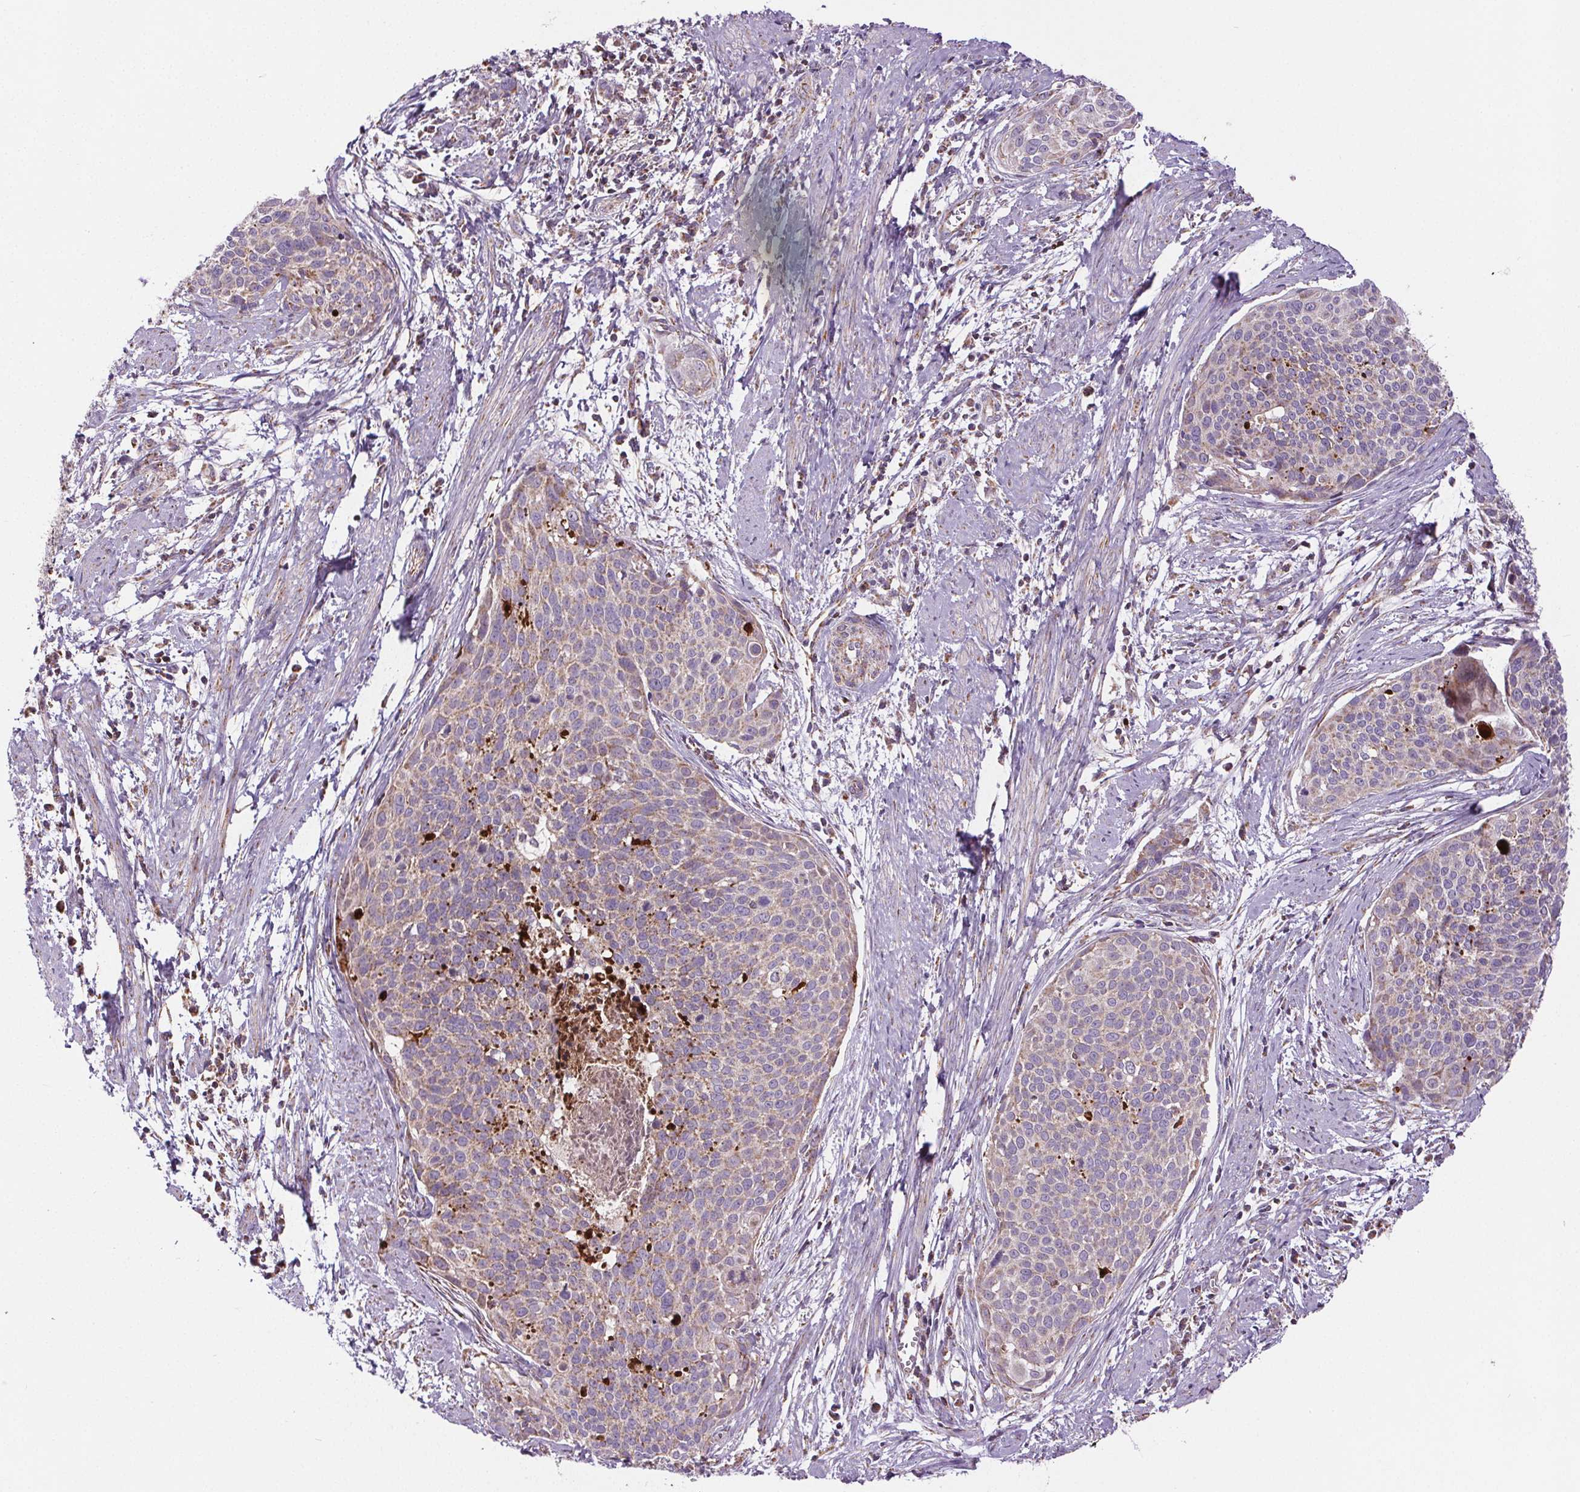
{"staining": {"intensity": "weak", "quantity": "25%-75%", "location": "cytoplasmic/membranous"}, "tissue": "cervical cancer", "cell_type": "Tumor cells", "image_type": "cancer", "snomed": [{"axis": "morphology", "description": "Squamous cell carcinoma, NOS"}, {"axis": "topography", "description": "Cervix"}], "caption": "Immunohistochemical staining of human cervical cancer (squamous cell carcinoma) displays weak cytoplasmic/membranous protein staining in about 25%-75% of tumor cells.", "gene": "SUCLA2", "patient": {"sex": "female", "age": 39}}